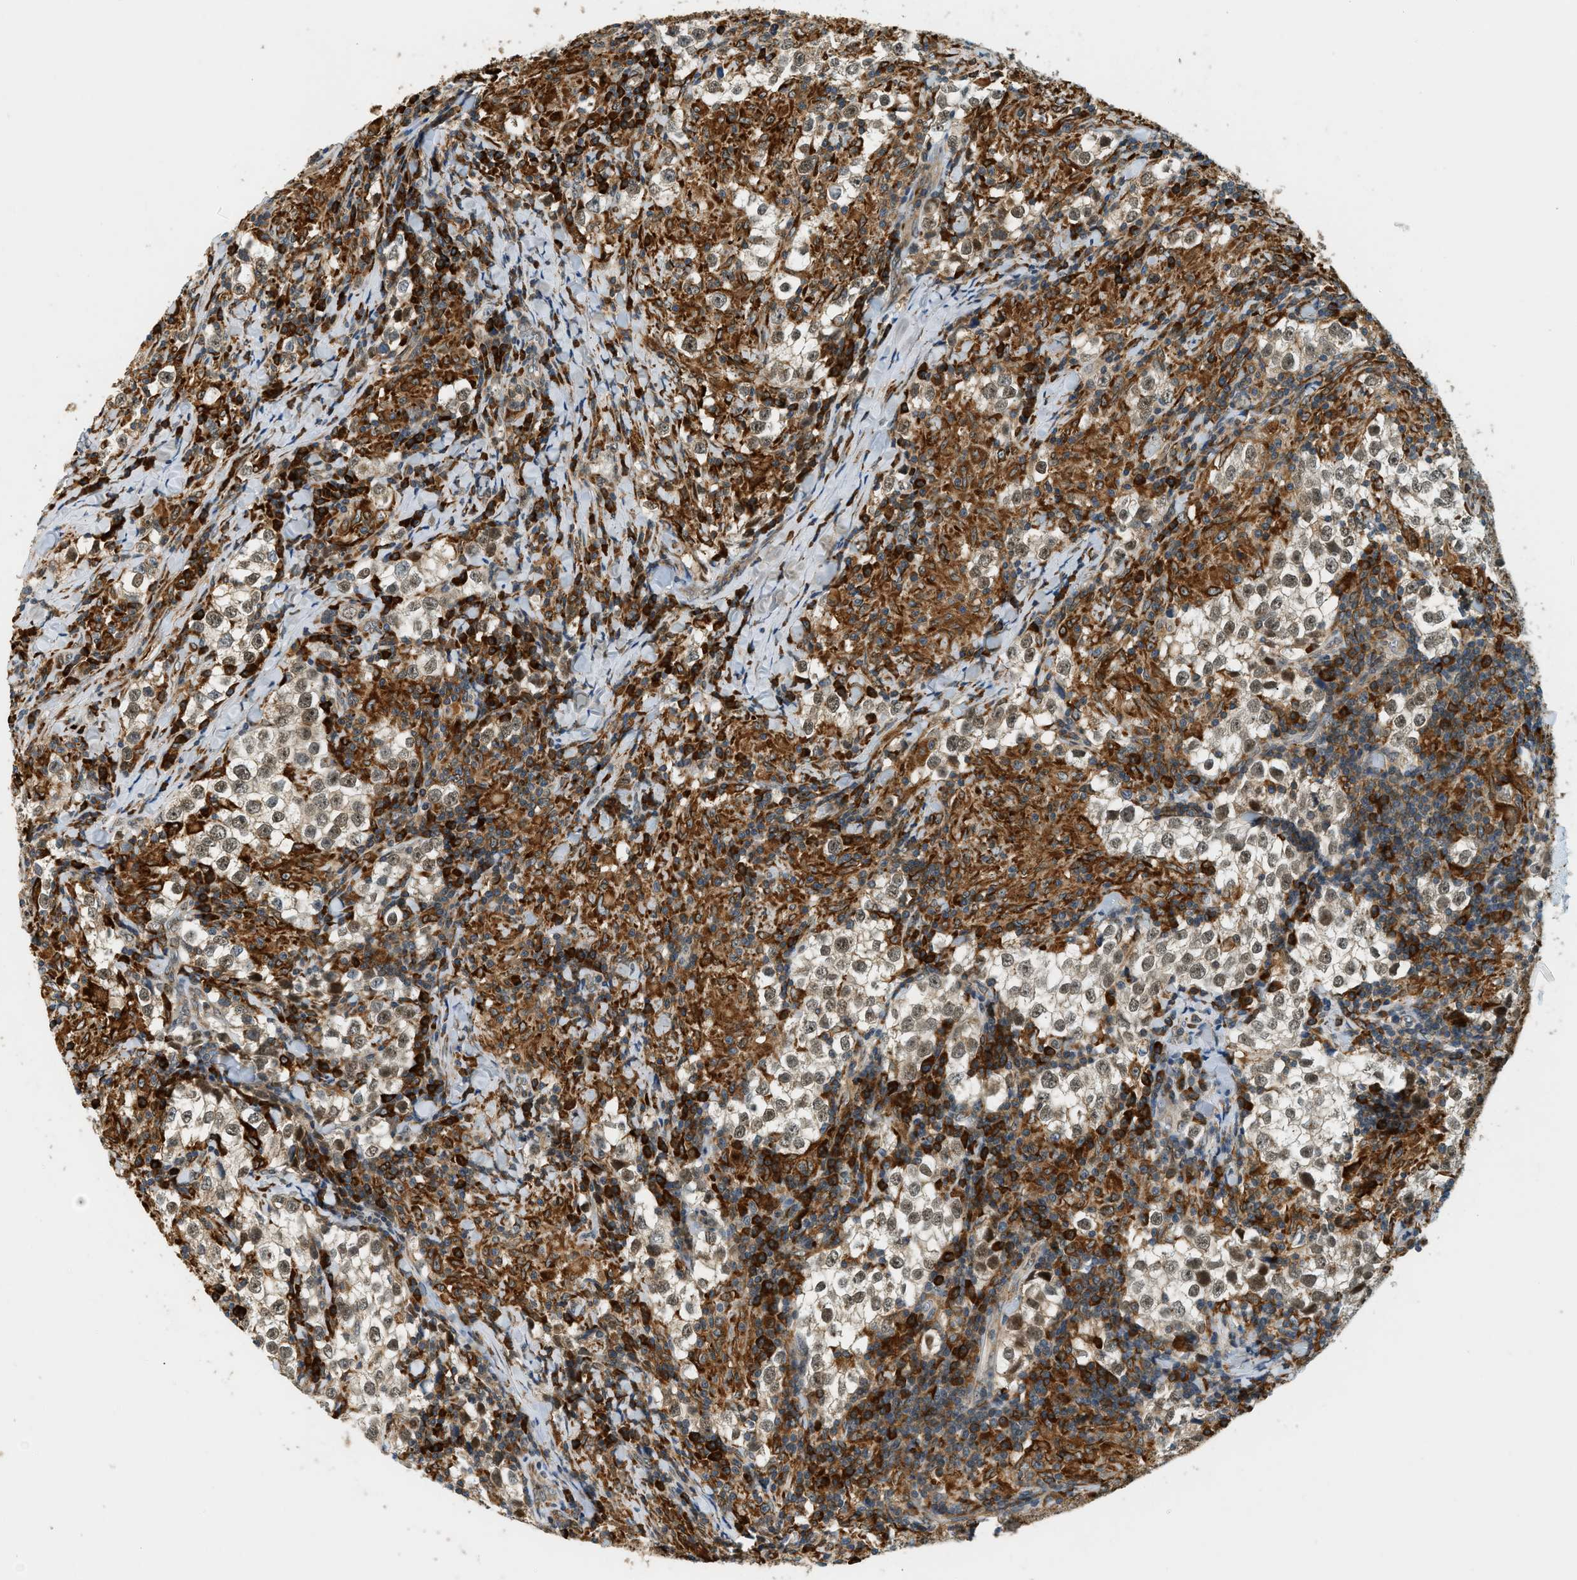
{"staining": {"intensity": "moderate", "quantity": ">75%", "location": "cytoplasmic/membranous,nuclear"}, "tissue": "testis cancer", "cell_type": "Tumor cells", "image_type": "cancer", "snomed": [{"axis": "morphology", "description": "Seminoma, NOS"}, {"axis": "morphology", "description": "Carcinoma, Embryonal, NOS"}, {"axis": "topography", "description": "Testis"}], "caption": "Protein analysis of testis cancer (seminoma) tissue reveals moderate cytoplasmic/membranous and nuclear staining in about >75% of tumor cells. The protein is shown in brown color, while the nuclei are stained blue.", "gene": "SEMA4D", "patient": {"sex": "male", "age": 36}}